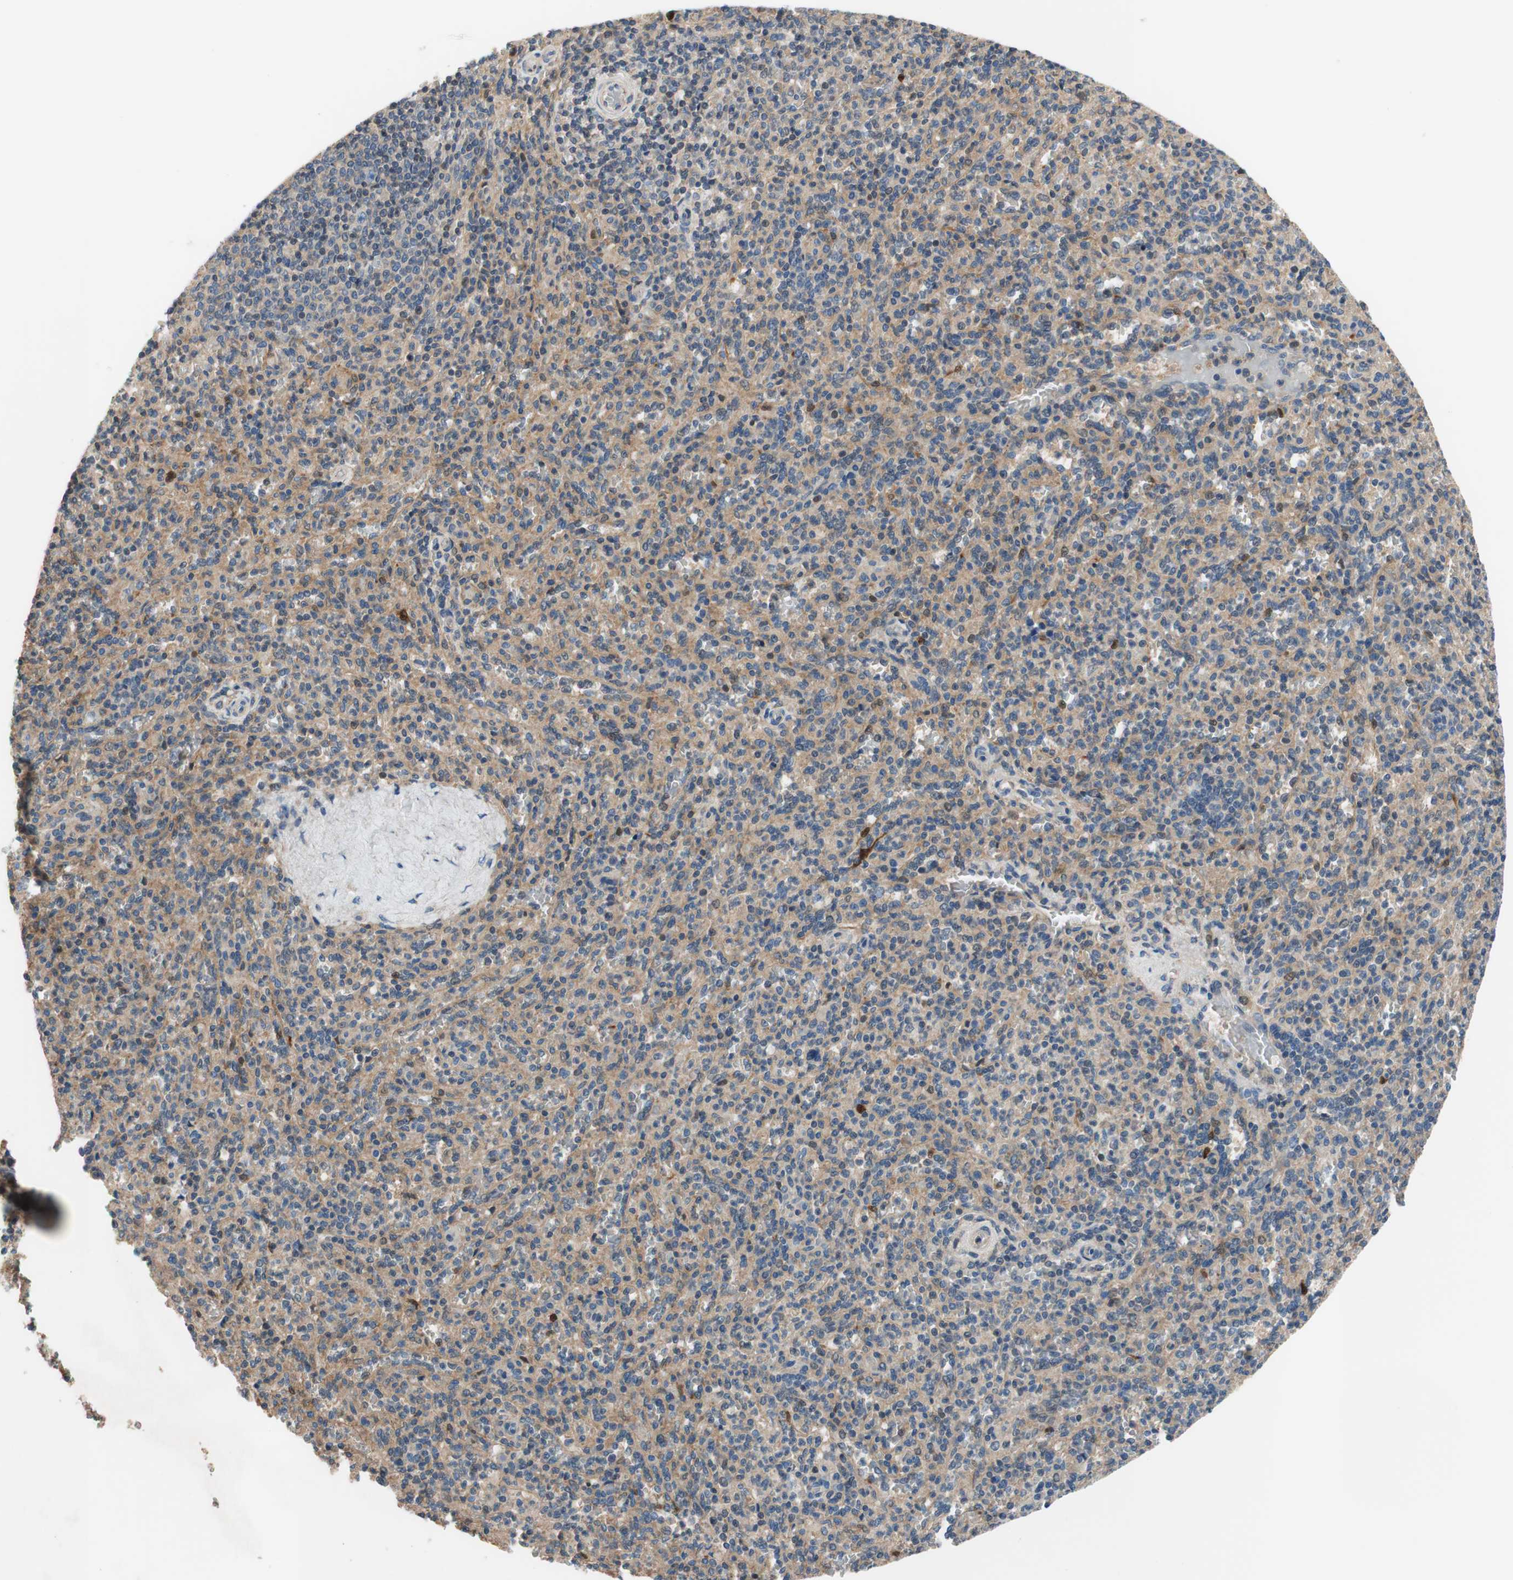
{"staining": {"intensity": "moderate", "quantity": "<25%", "location": "cytoplasmic/membranous,nuclear"}, "tissue": "spleen", "cell_type": "Cells in red pulp", "image_type": "normal", "snomed": [{"axis": "morphology", "description": "Normal tissue, NOS"}, {"axis": "topography", "description": "Spleen"}], "caption": "This histopathology image shows IHC staining of unremarkable spleen, with low moderate cytoplasmic/membranous,nuclear expression in about <25% of cells in red pulp.", "gene": "CALML3", "patient": {"sex": "male", "age": 36}}